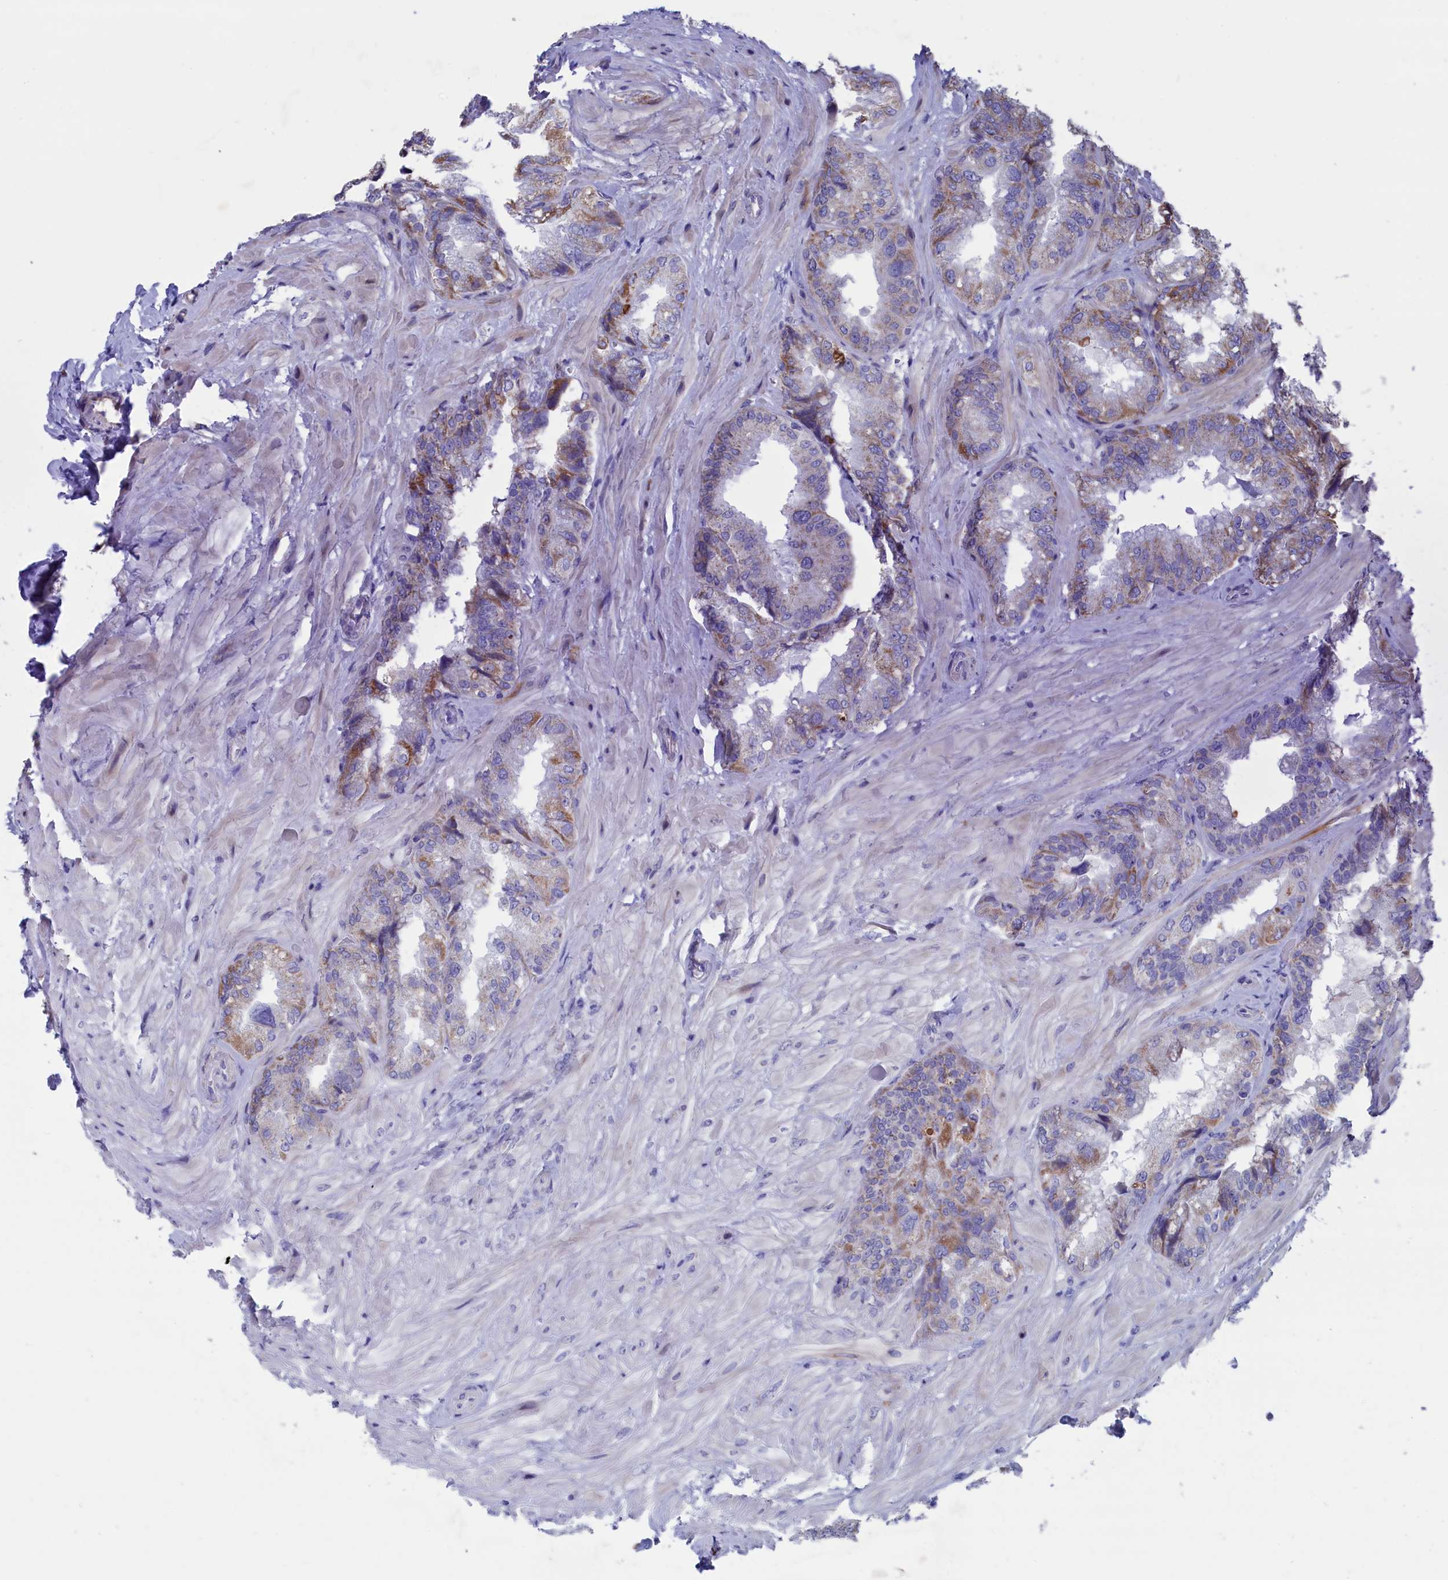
{"staining": {"intensity": "weak", "quantity": "<25%", "location": "cytoplasmic/membranous"}, "tissue": "seminal vesicle", "cell_type": "Glandular cells", "image_type": "normal", "snomed": [{"axis": "morphology", "description": "Normal tissue, NOS"}, {"axis": "topography", "description": "Prostate and seminal vesicle, NOS"}, {"axis": "topography", "description": "Prostate"}, {"axis": "topography", "description": "Seminal veicle"}], "caption": "A histopathology image of seminal vesicle stained for a protein shows no brown staining in glandular cells.", "gene": "NIBAN3", "patient": {"sex": "male", "age": 67}}